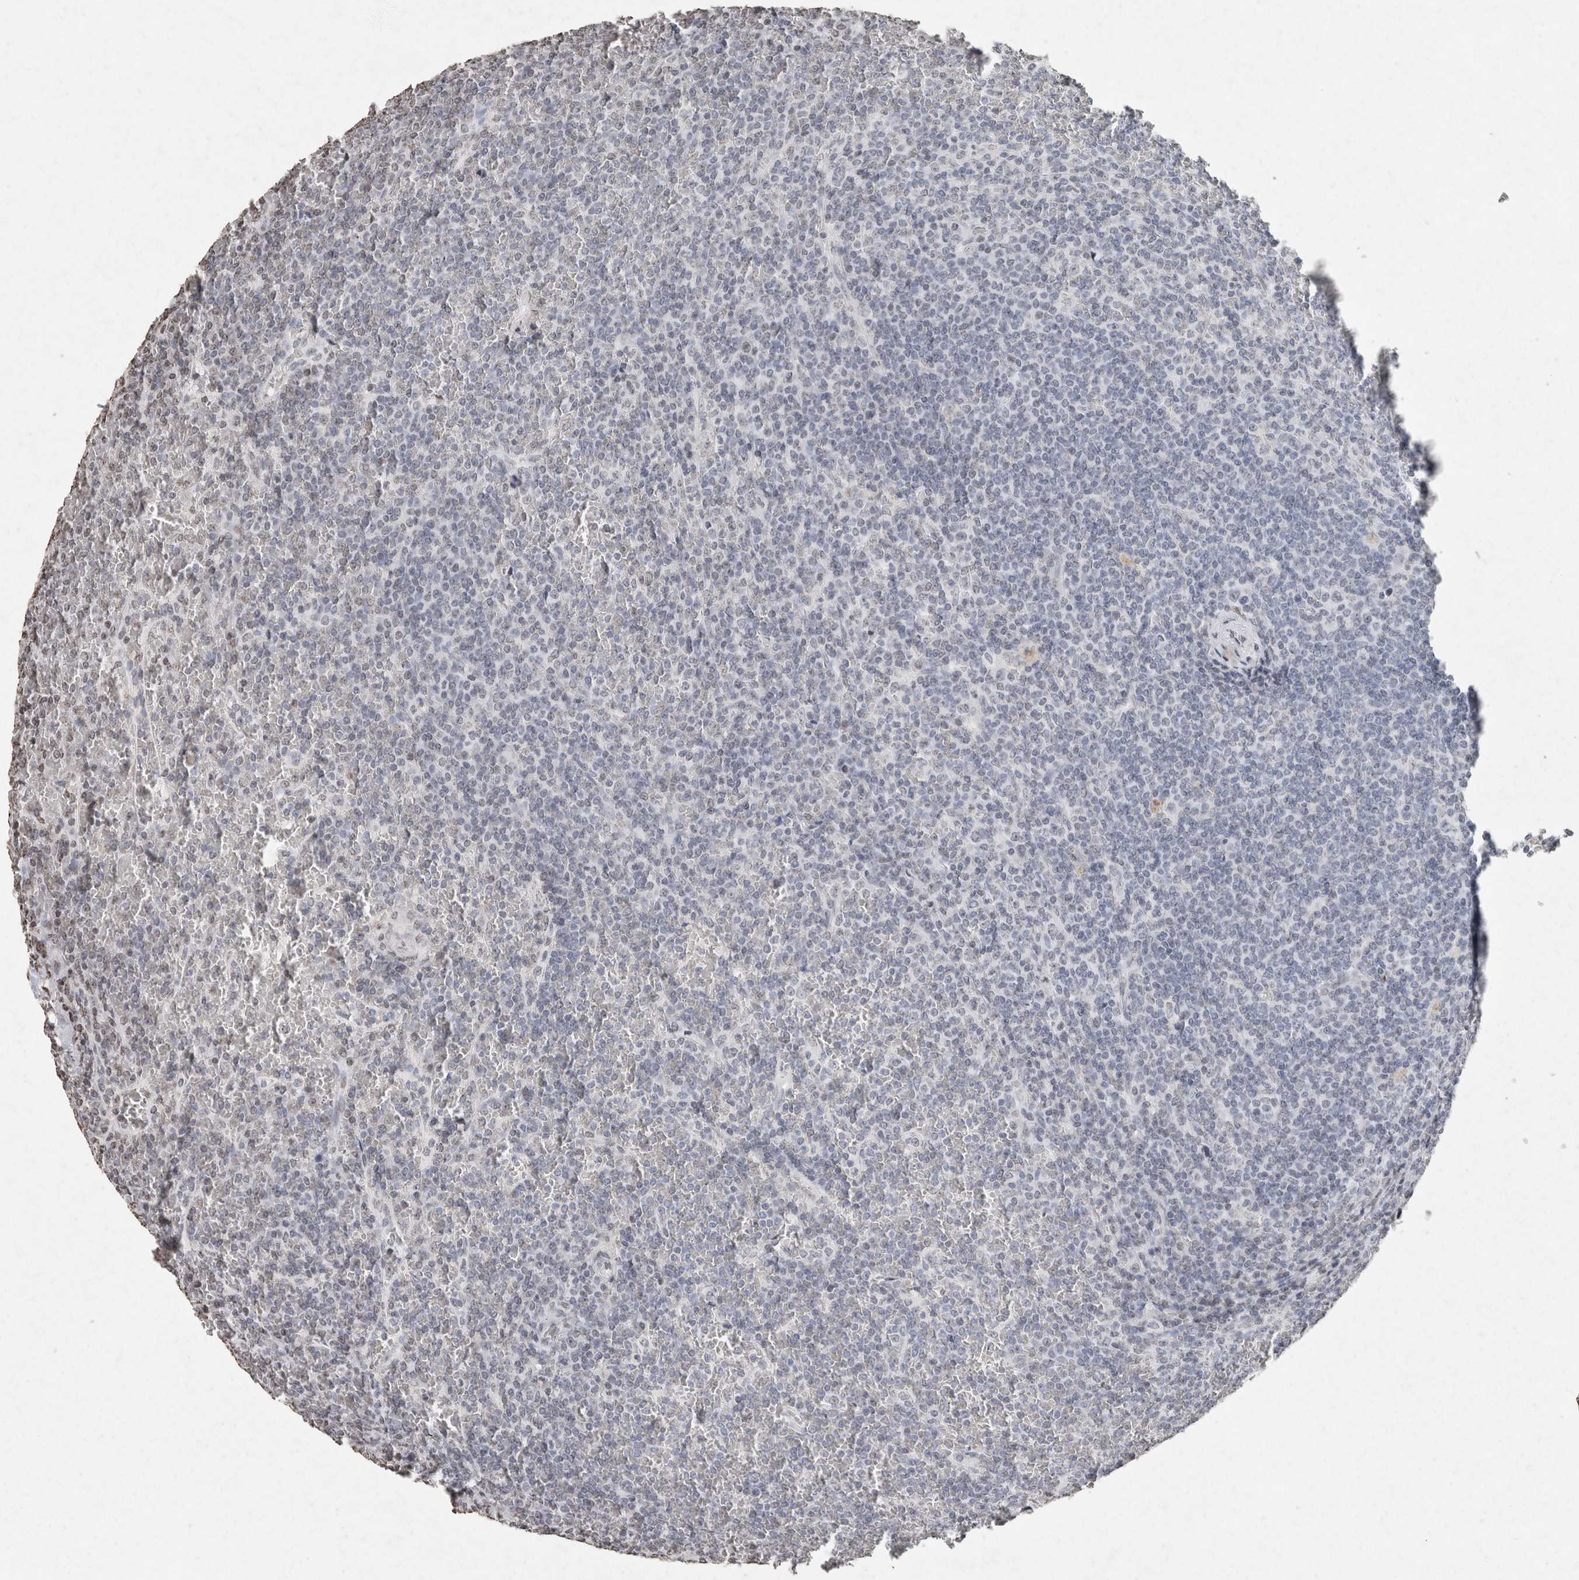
{"staining": {"intensity": "negative", "quantity": "none", "location": "none"}, "tissue": "lymphoma", "cell_type": "Tumor cells", "image_type": "cancer", "snomed": [{"axis": "morphology", "description": "Malignant lymphoma, non-Hodgkin's type, Low grade"}, {"axis": "topography", "description": "Spleen"}], "caption": "DAB (3,3'-diaminobenzidine) immunohistochemical staining of human malignant lymphoma, non-Hodgkin's type (low-grade) demonstrates no significant positivity in tumor cells. (Brightfield microscopy of DAB IHC at high magnification).", "gene": "CNTN1", "patient": {"sex": "female", "age": 19}}